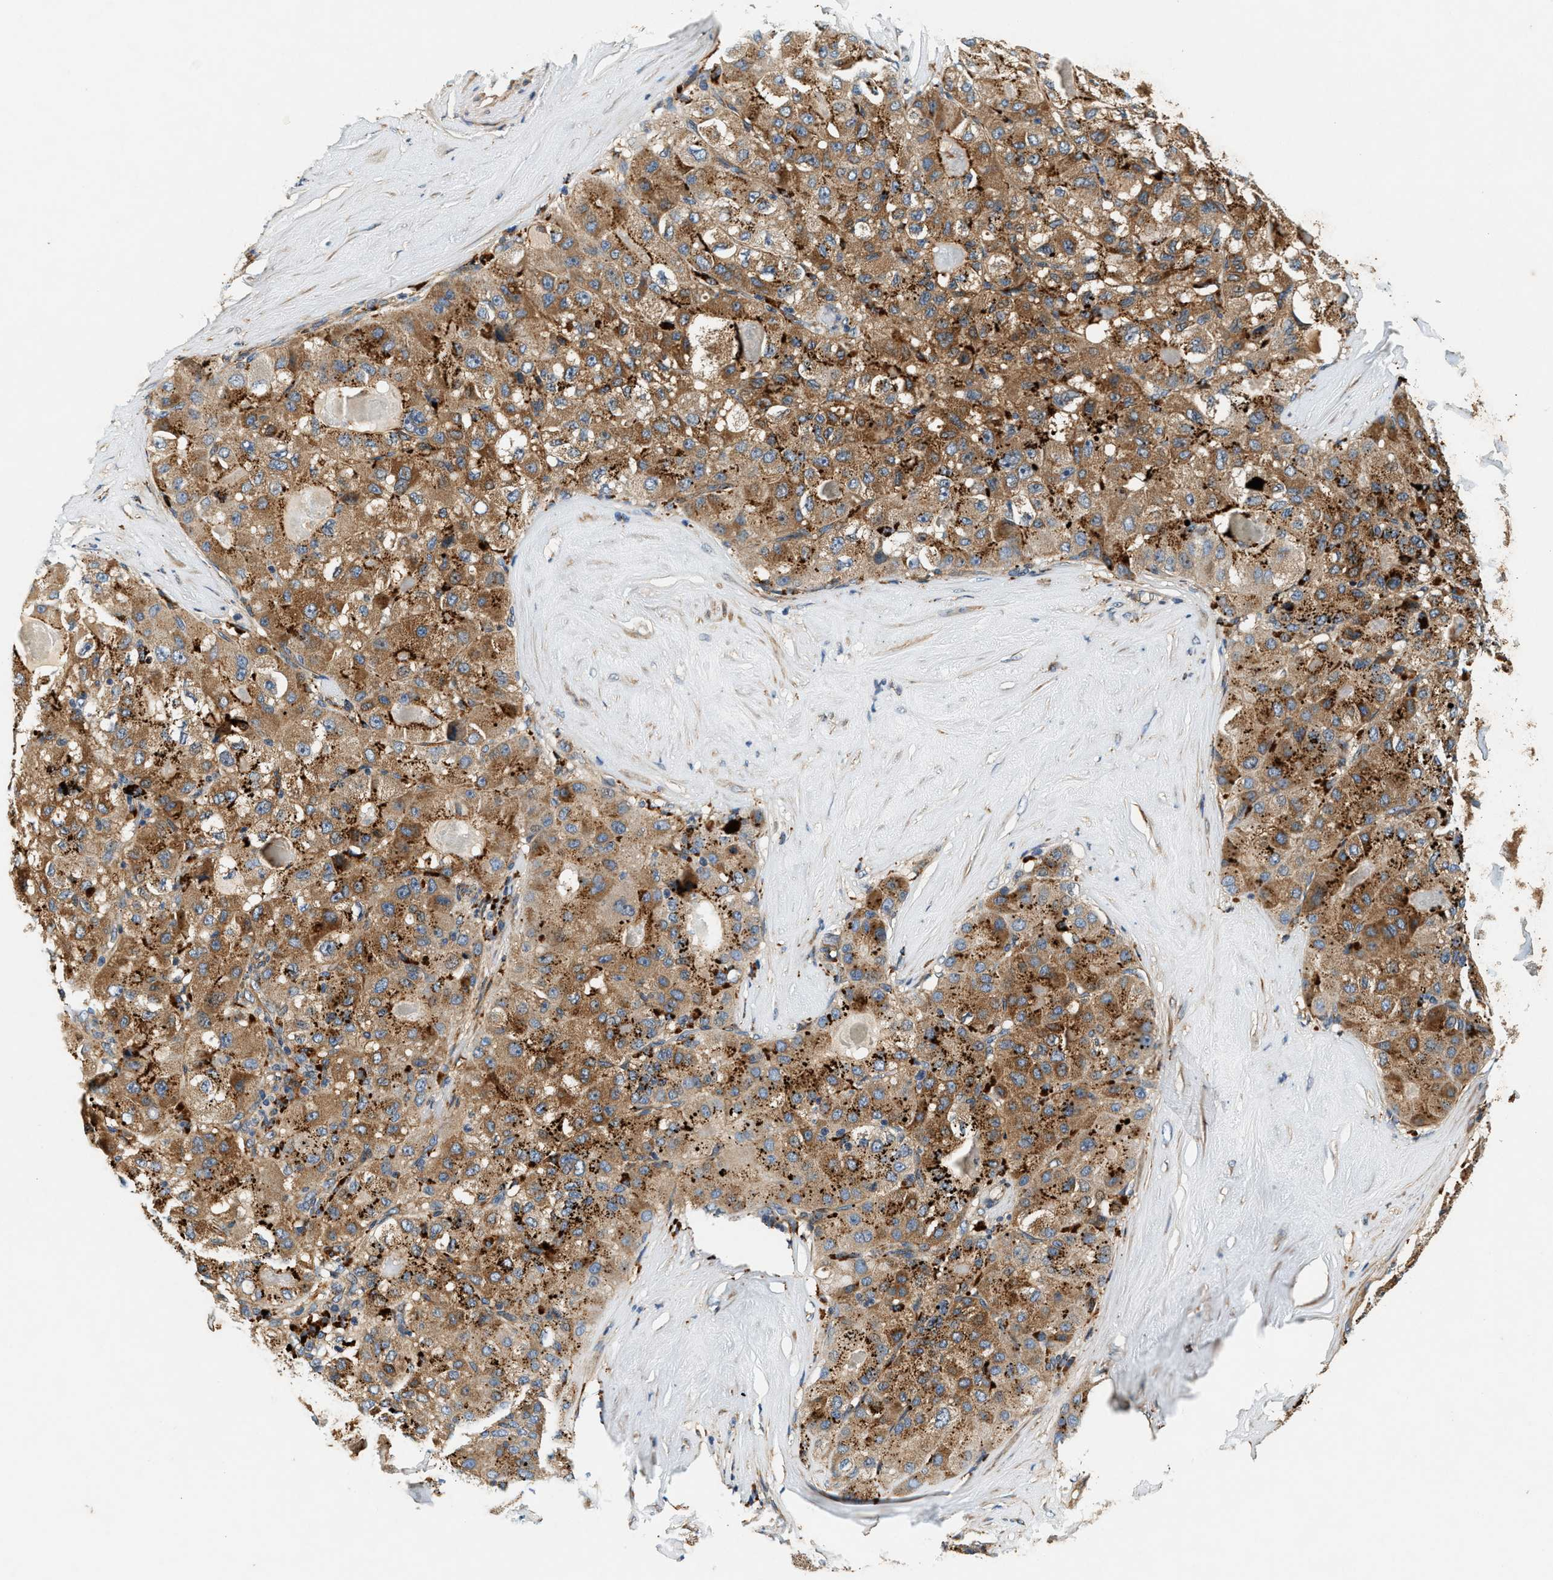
{"staining": {"intensity": "moderate", "quantity": ">75%", "location": "cytoplasmic/membranous"}, "tissue": "liver cancer", "cell_type": "Tumor cells", "image_type": "cancer", "snomed": [{"axis": "morphology", "description": "Carcinoma, Hepatocellular, NOS"}, {"axis": "topography", "description": "Liver"}], "caption": "The immunohistochemical stain highlights moderate cytoplasmic/membranous positivity in tumor cells of liver cancer tissue. (IHC, brightfield microscopy, high magnification).", "gene": "DUSP10", "patient": {"sex": "male", "age": 80}}